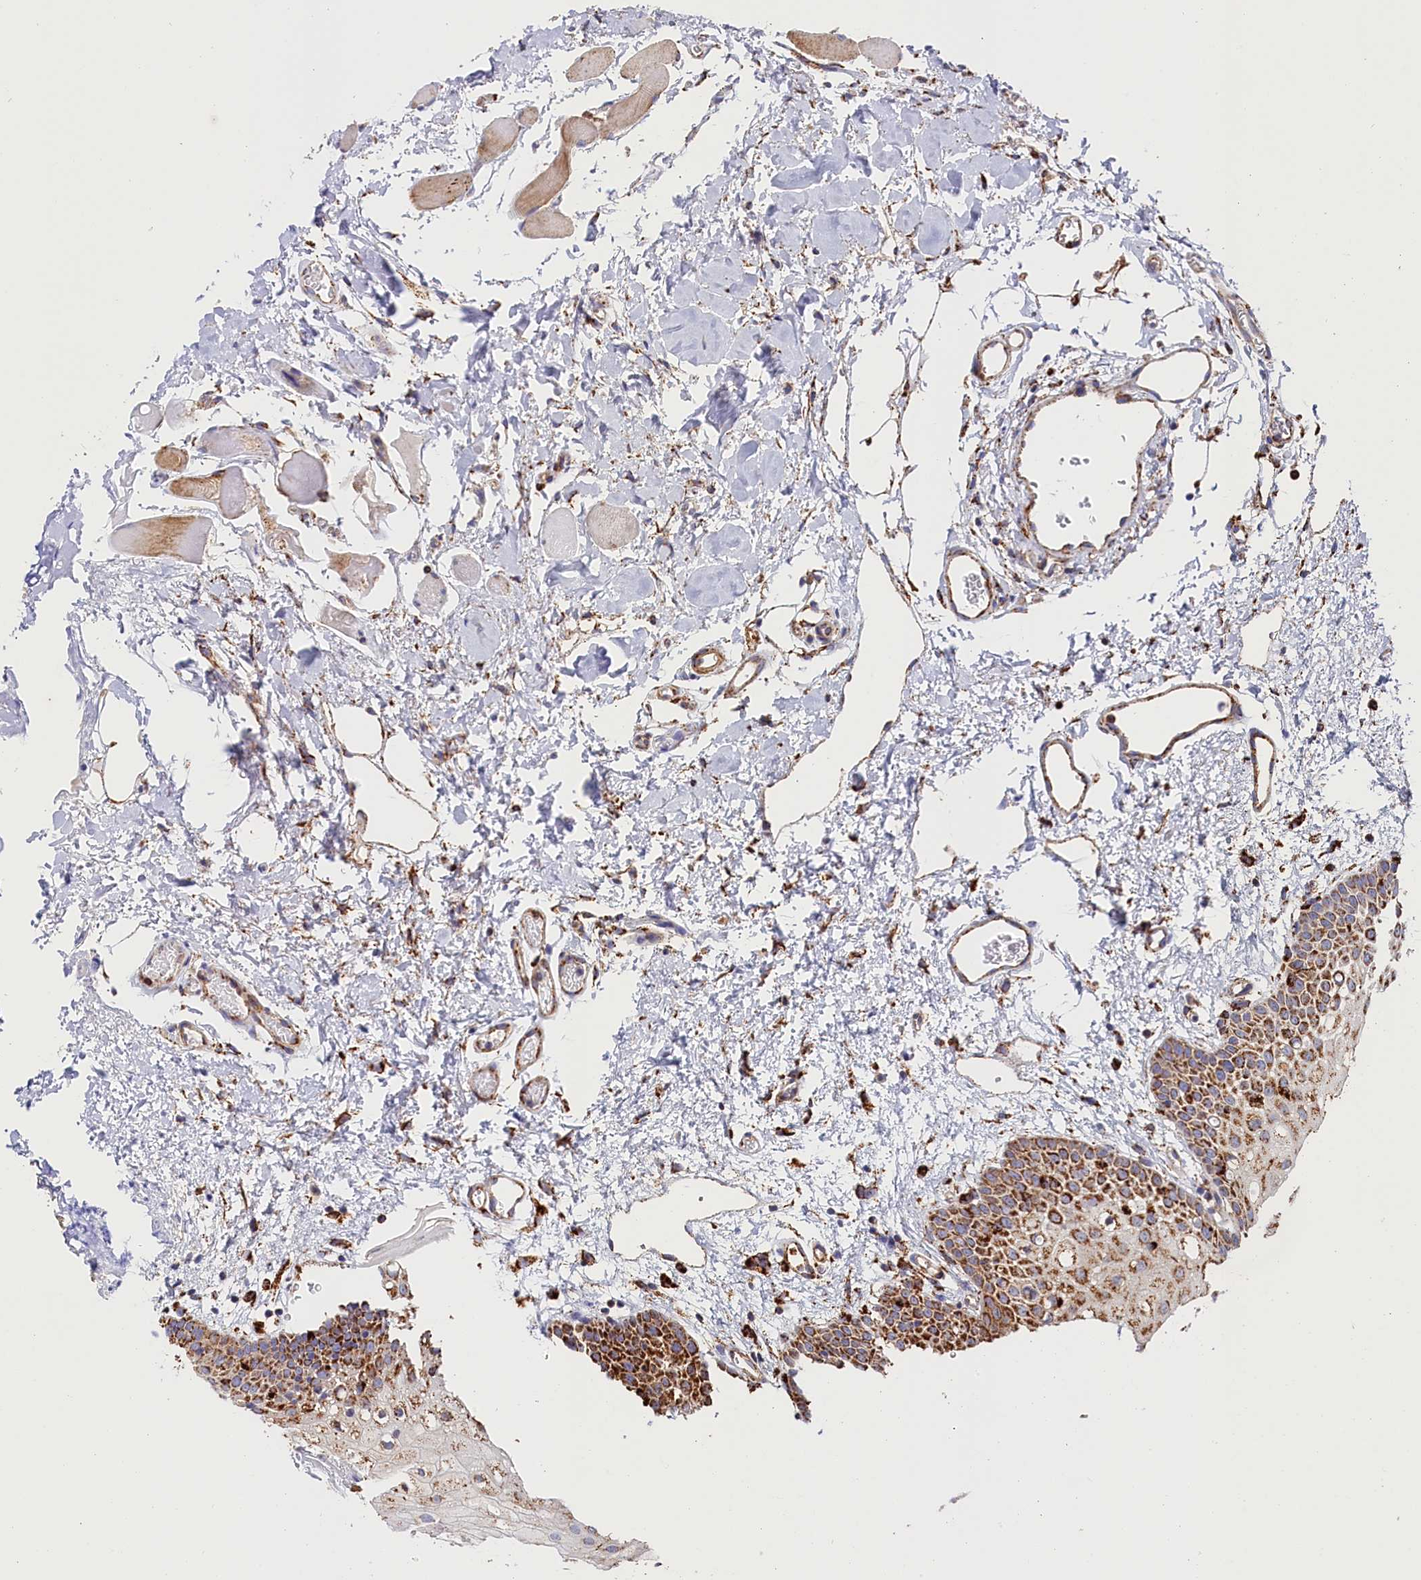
{"staining": {"intensity": "strong", "quantity": ">75%", "location": "cytoplasmic/membranous"}, "tissue": "oral mucosa", "cell_type": "Squamous epithelial cells", "image_type": "normal", "snomed": [{"axis": "morphology", "description": "Normal tissue, NOS"}, {"axis": "topography", "description": "Oral tissue"}, {"axis": "topography", "description": "Tounge, NOS"}], "caption": "The image exhibits immunohistochemical staining of unremarkable oral mucosa. There is strong cytoplasmic/membranous expression is identified in approximately >75% of squamous epithelial cells. The protein is shown in brown color, while the nuclei are stained blue.", "gene": "AKTIP", "patient": {"sex": "female", "age": 73}}